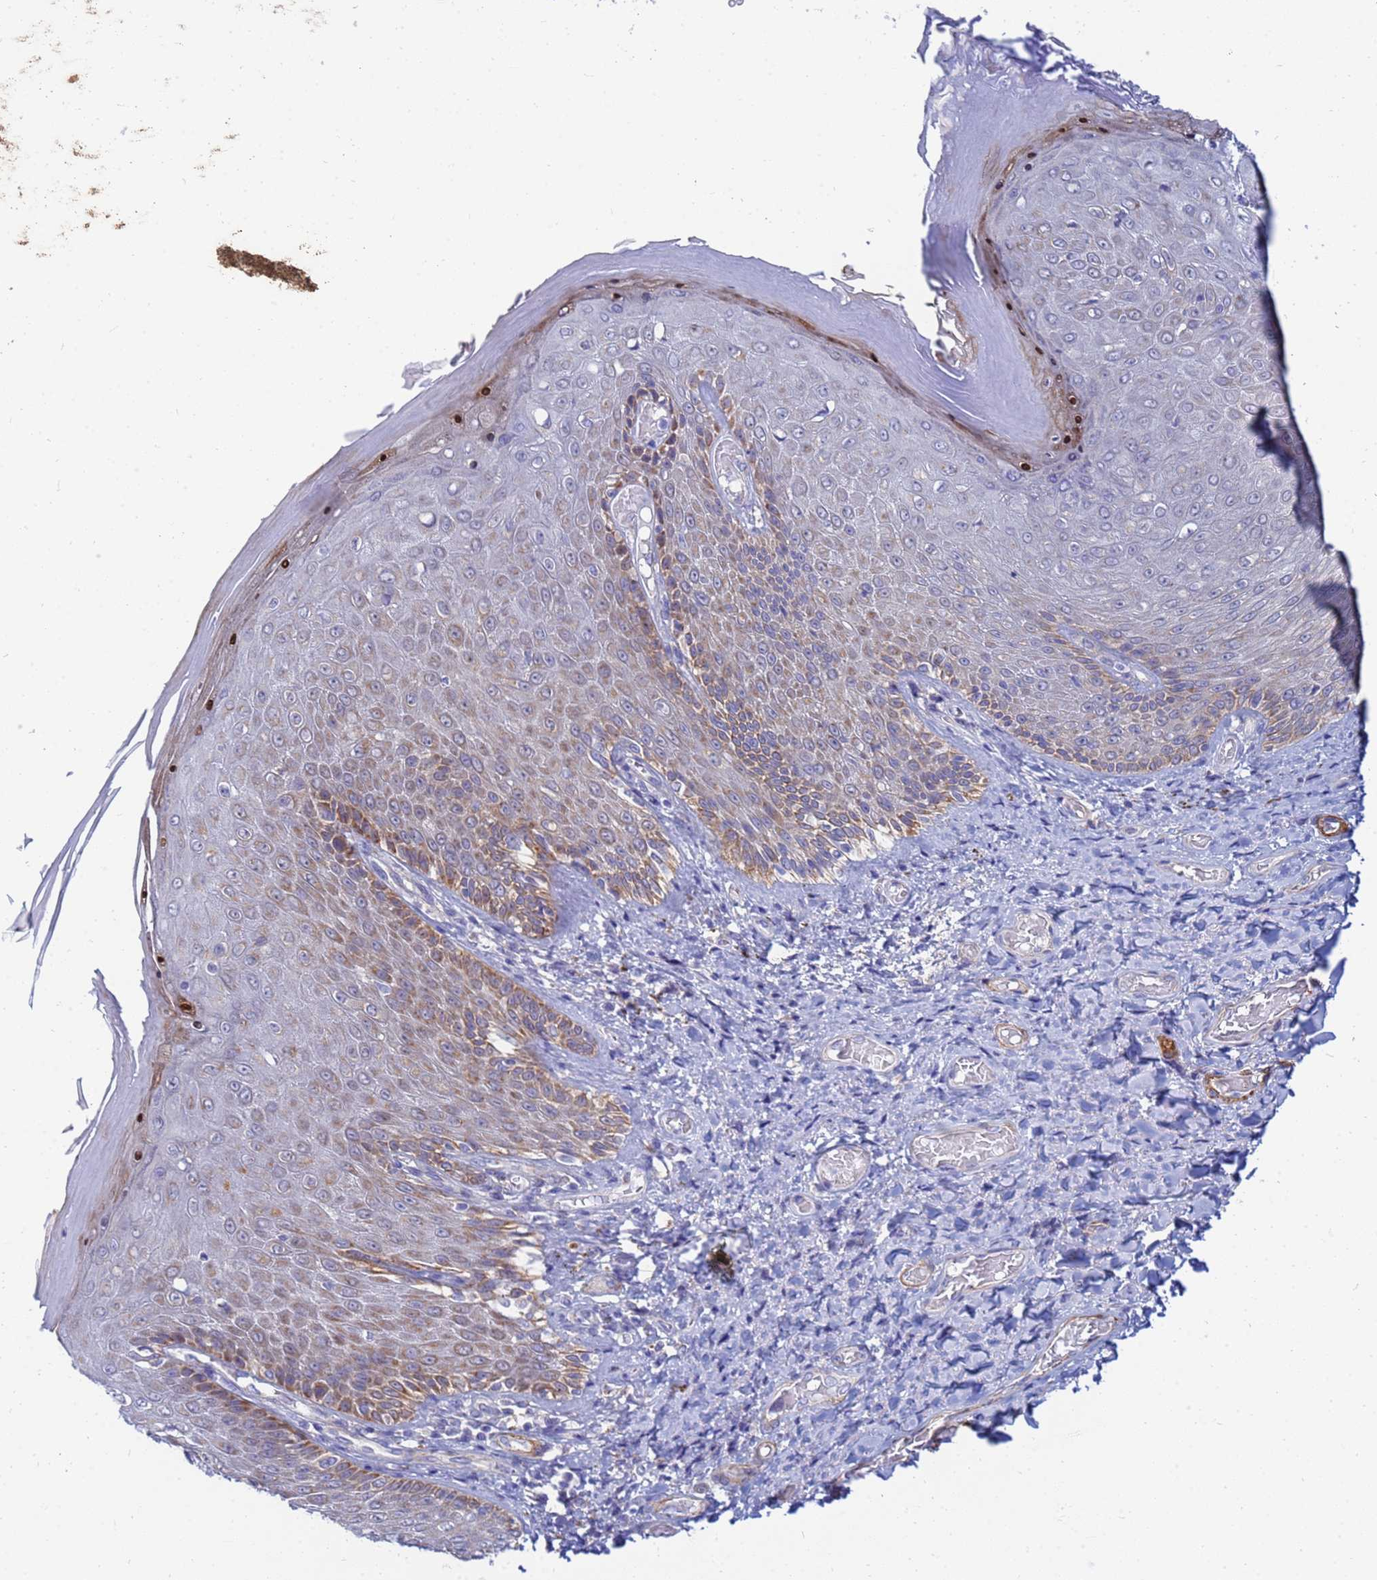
{"staining": {"intensity": "moderate", "quantity": "25%-75%", "location": "cytoplasmic/membranous"}, "tissue": "skin", "cell_type": "Epidermal cells", "image_type": "normal", "snomed": [{"axis": "morphology", "description": "Normal tissue, NOS"}, {"axis": "topography", "description": "Anal"}], "caption": "Normal skin reveals moderate cytoplasmic/membranous positivity in approximately 25%-75% of epidermal cells.", "gene": "SDR39U1", "patient": {"sex": "female", "age": 89}}